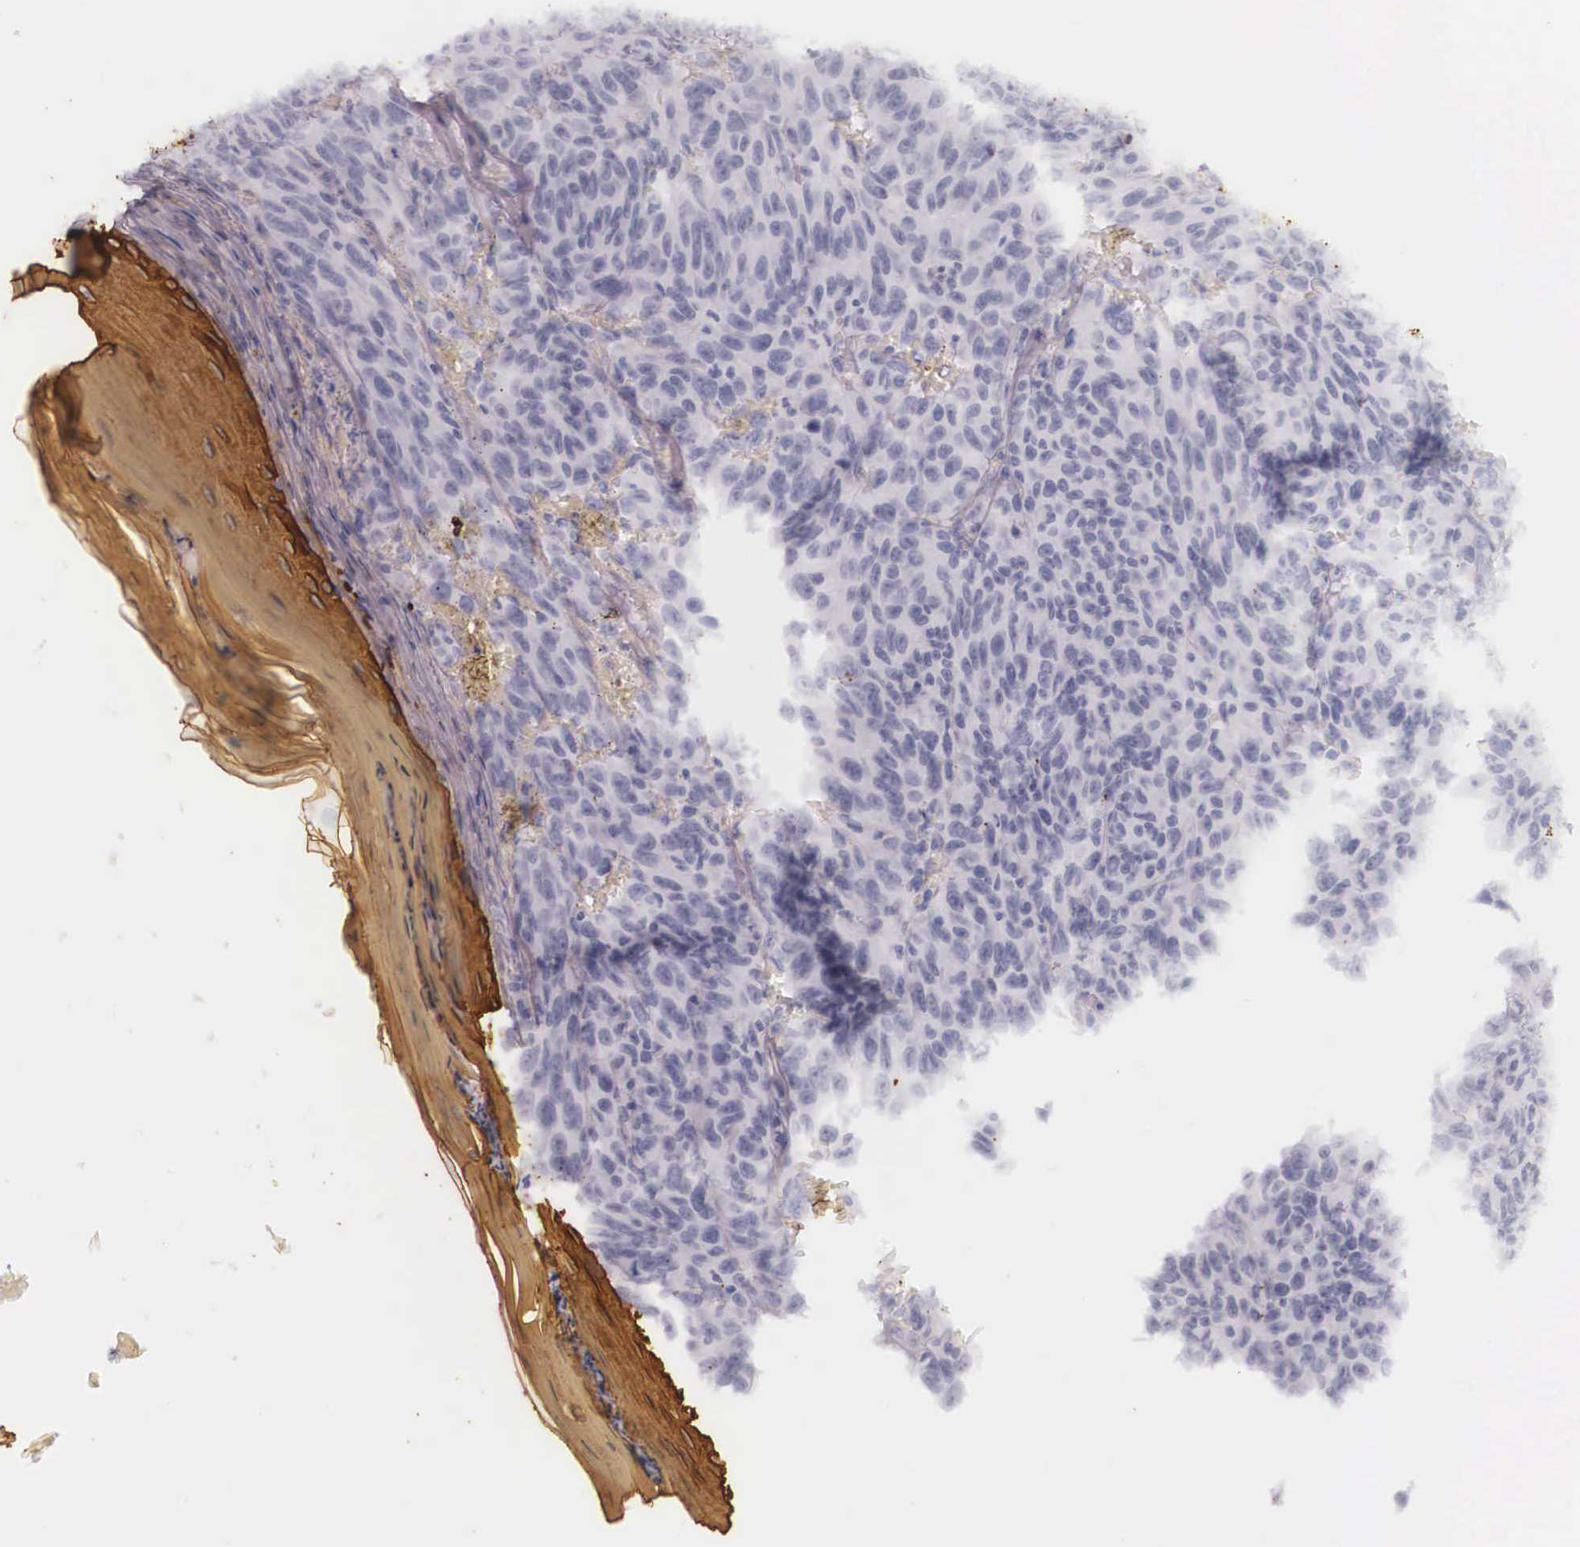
{"staining": {"intensity": "negative", "quantity": "none", "location": "none"}, "tissue": "melanoma", "cell_type": "Tumor cells", "image_type": "cancer", "snomed": [{"axis": "morphology", "description": "Malignant melanoma, NOS"}, {"axis": "topography", "description": "Skin"}], "caption": "A high-resolution micrograph shows immunohistochemistry staining of malignant melanoma, which reveals no significant positivity in tumor cells.", "gene": "KRT14", "patient": {"sex": "male", "age": 76}}